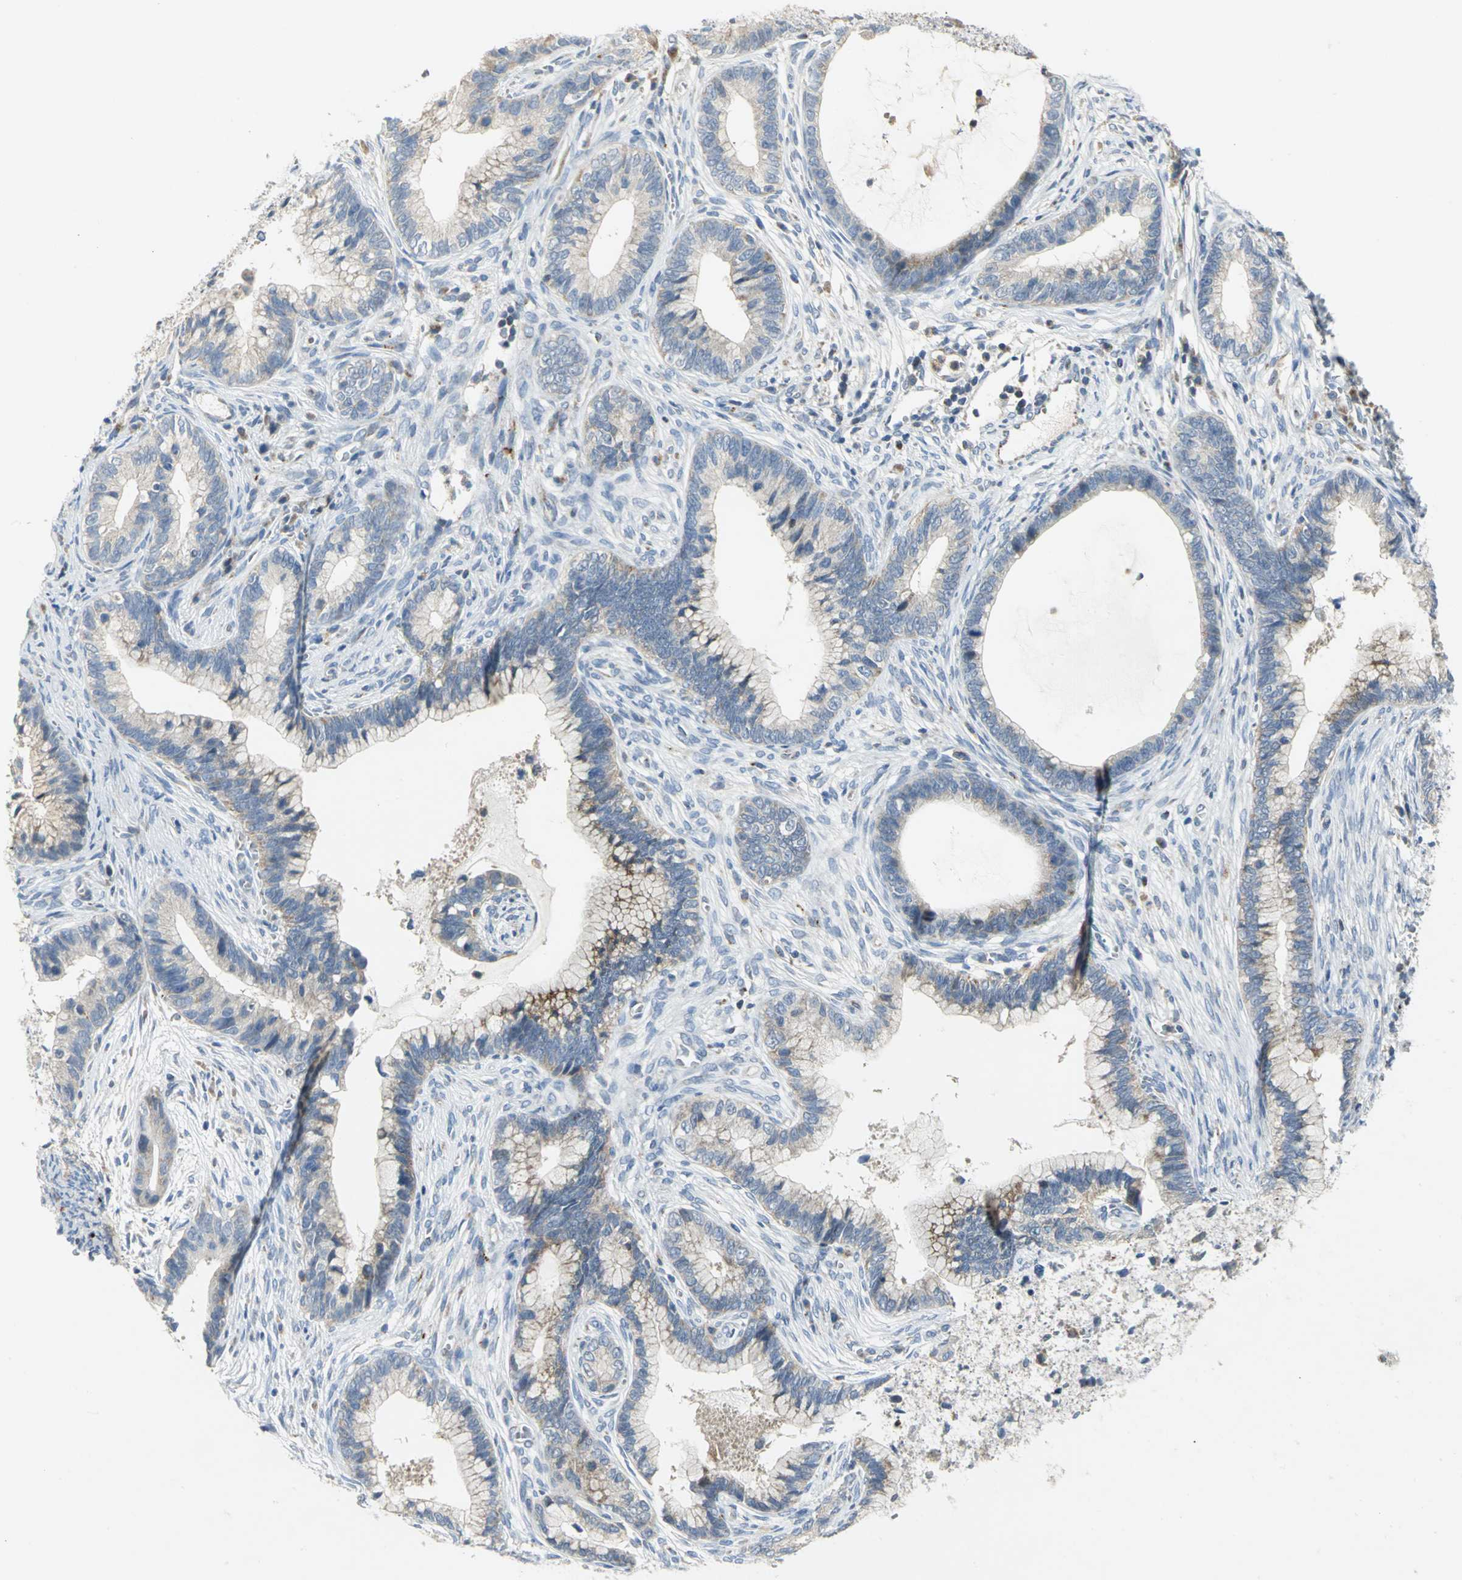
{"staining": {"intensity": "moderate", "quantity": "25%-75%", "location": "cytoplasmic/membranous"}, "tissue": "cervical cancer", "cell_type": "Tumor cells", "image_type": "cancer", "snomed": [{"axis": "morphology", "description": "Adenocarcinoma, NOS"}, {"axis": "topography", "description": "Cervix"}], "caption": "High-power microscopy captured an immunohistochemistry histopathology image of cervical cancer (adenocarcinoma), revealing moderate cytoplasmic/membranous staining in about 25%-75% of tumor cells.", "gene": "SPPL2B", "patient": {"sex": "female", "age": 44}}